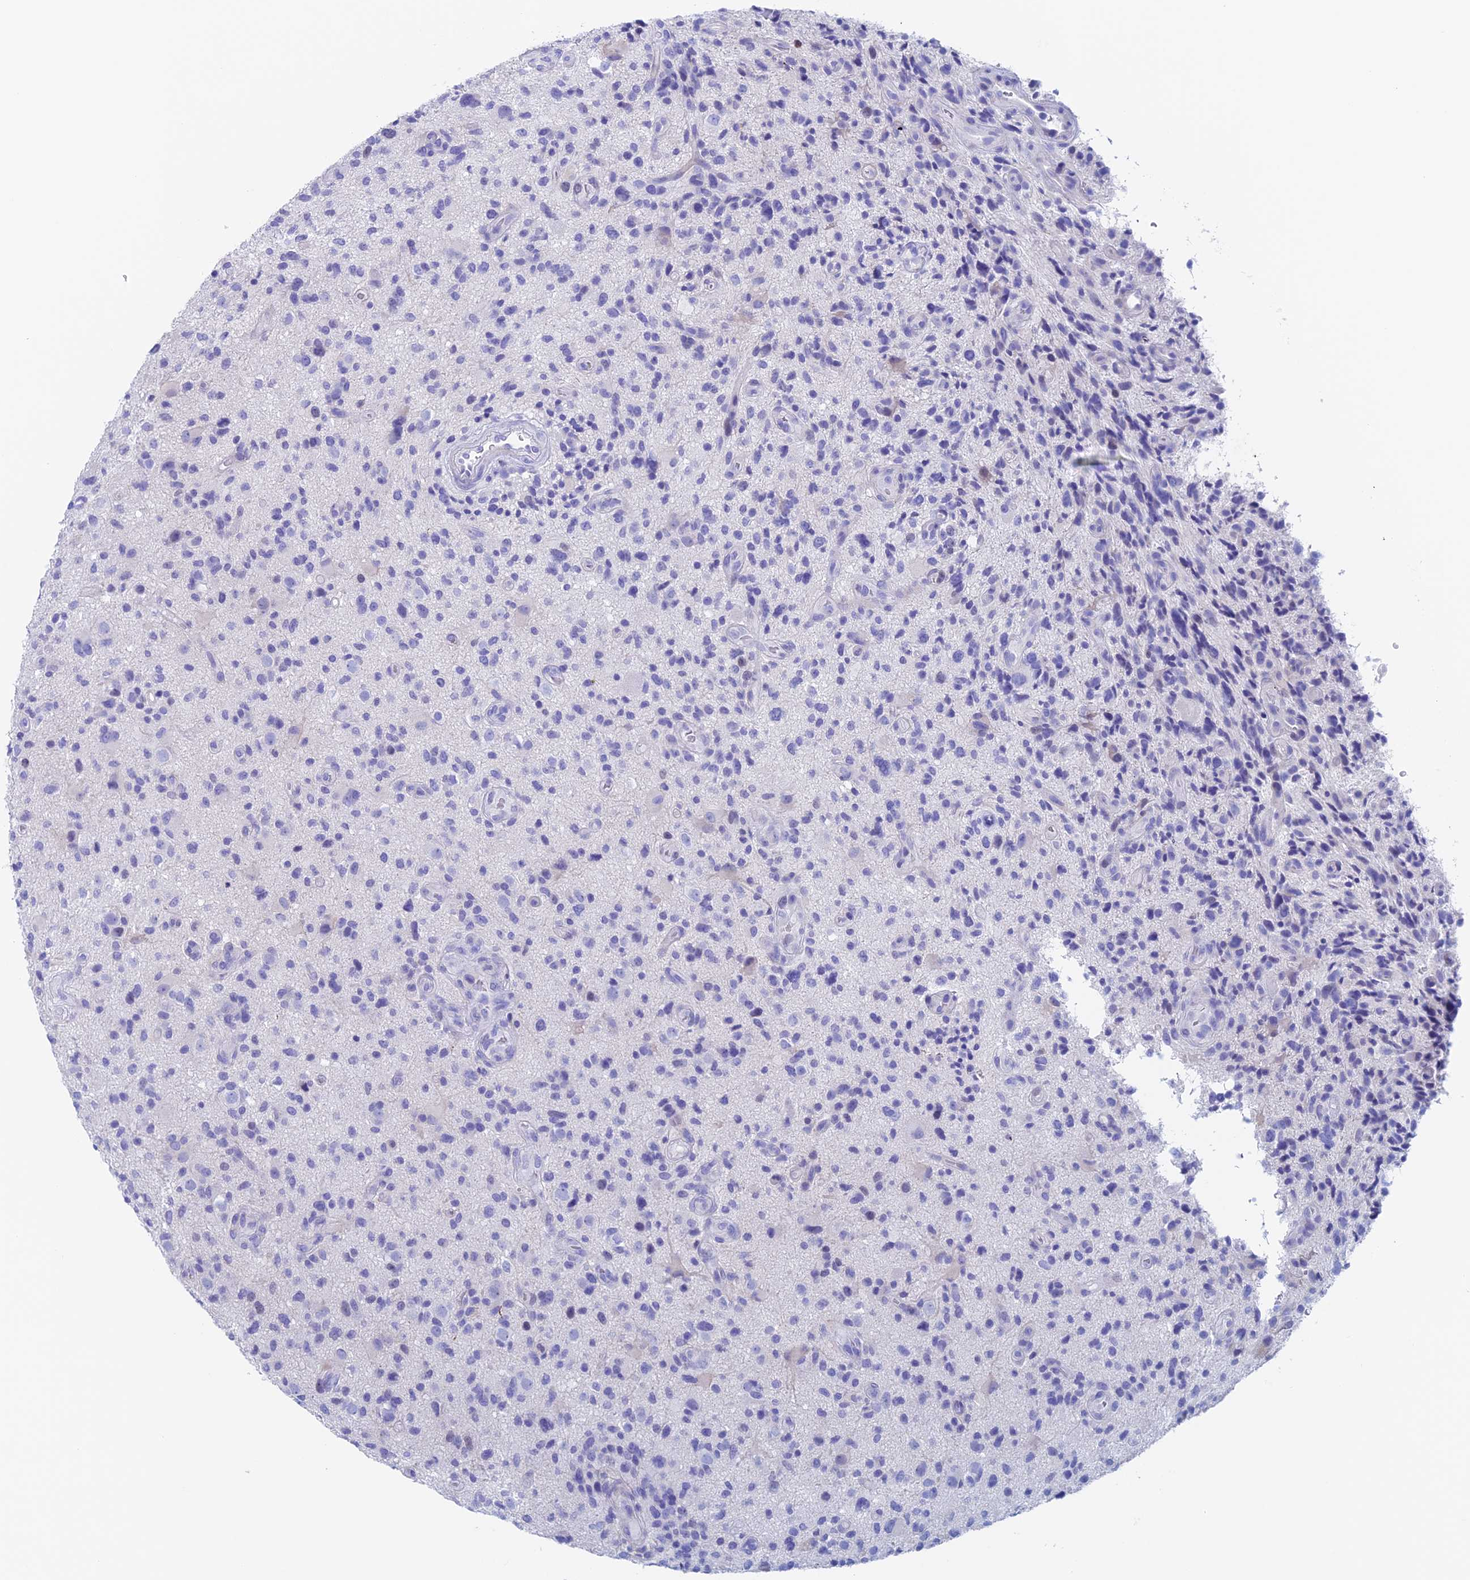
{"staining": {"intensity": "negative", "quantity": "none", "location": "none"}, "tissue": "glioma", "cell_type": "Tumor cells", "image_type": "cancer", "snomed": [{"axis": "morphology", "description": "Glioma, malignant, High grade"}, {"axis": "topography", "description": "Brain"}], "caption": "Immunohistochemistry photomicrograph of neoplastic tissue: human malignant high-grade glioma stained with DAB (3,3'-diaminobenzidine) displays no significant protein expression in tumor cells.", "gene": "PSMC3IP", "patient": {"sex": "male", "age": 47}}